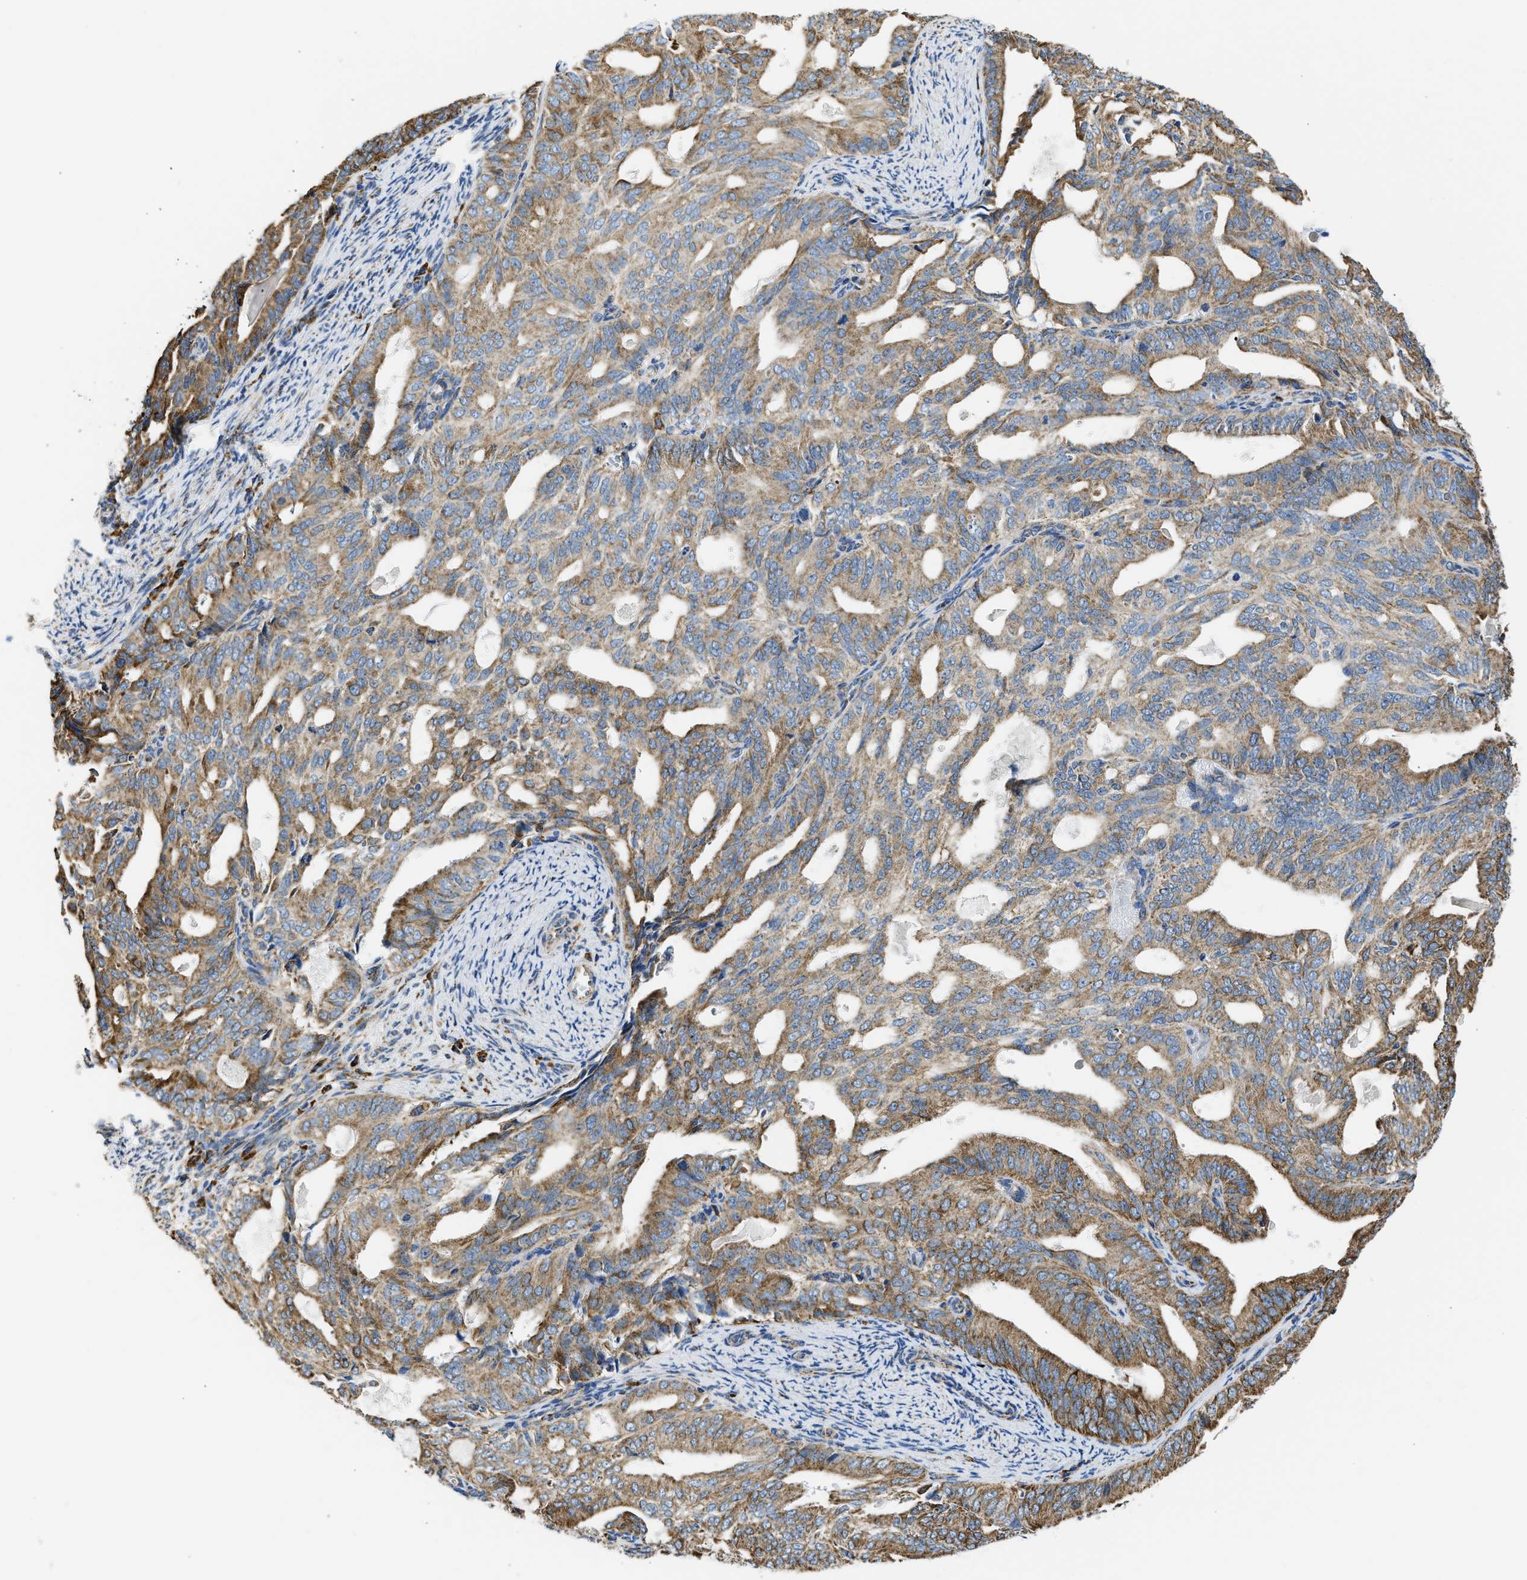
{"staining": {"intensity": "moderate", "quantity": ">75%", "location": "cytoplasmic/membranous"}, "tissue": "endometrial cancer", "cell_type": "Tumor cells", "image_type": "cancer", "snomed": [{"axis": "morphology", "description": "Adenocarcinoma, NOS"}, {"axis": "topography", "description": "Endometrium"}], "caption": "Human endometrial cancer stained with a protein marker reveals moderate staining in tumor cells.", "gene": "CYCS", "patient": {"sex": "female", "age": 58}}